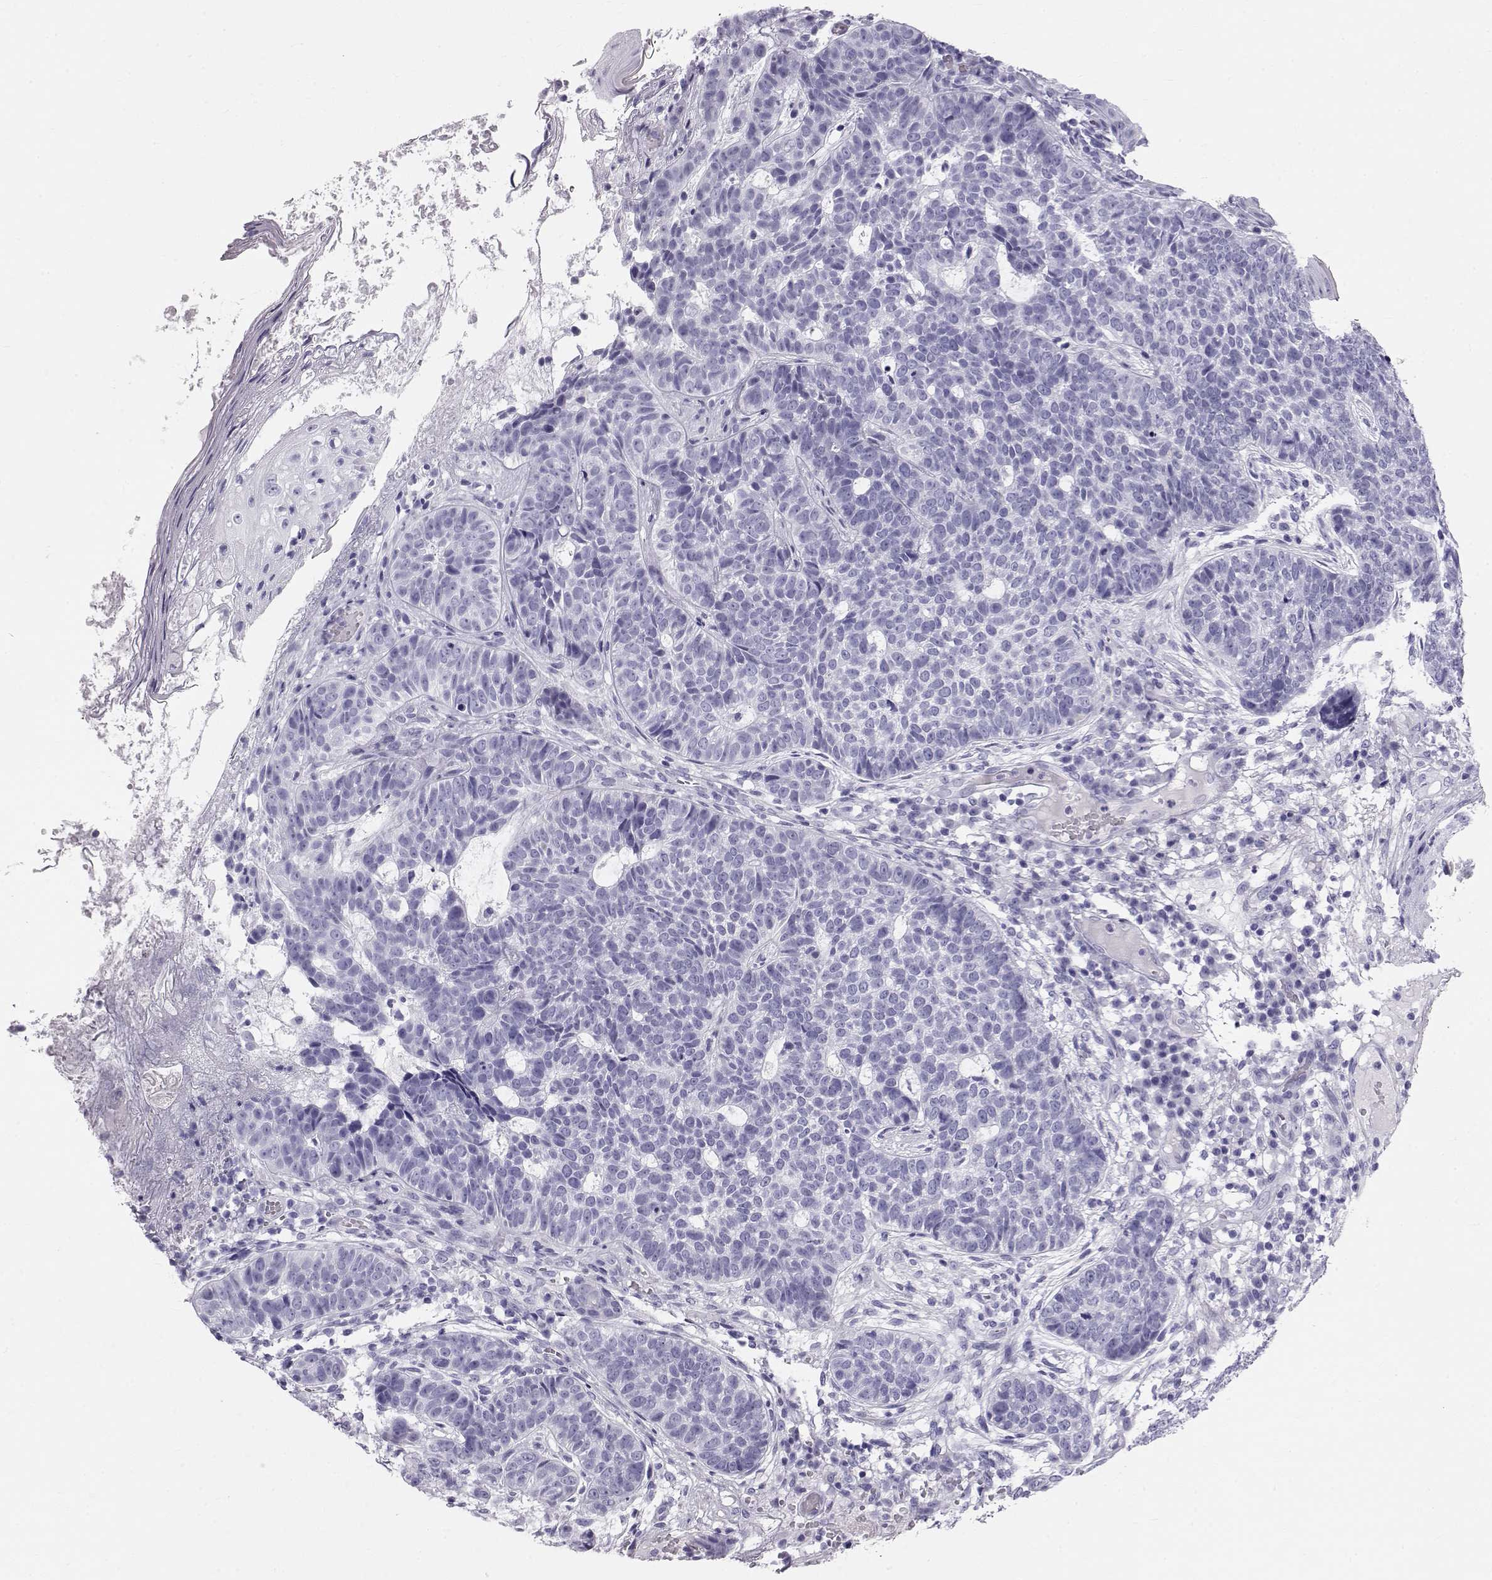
{"staining": {"intensity": "negative", "quantity": "none", "location": "none"}, "tissue": "skin cancer", "cell_type": "Tumor cells", "image_type": "cancer", "snomed": [{"axis": "morphology", "description": "Basal cell carcinoma"}, {"axis": "topography", "description": "Skin"}], "caption": "Tumor cells are negative for protein expression in human skin cancer.", "gene": "RD3", "patient": {"sex": "female", "age": 69}}